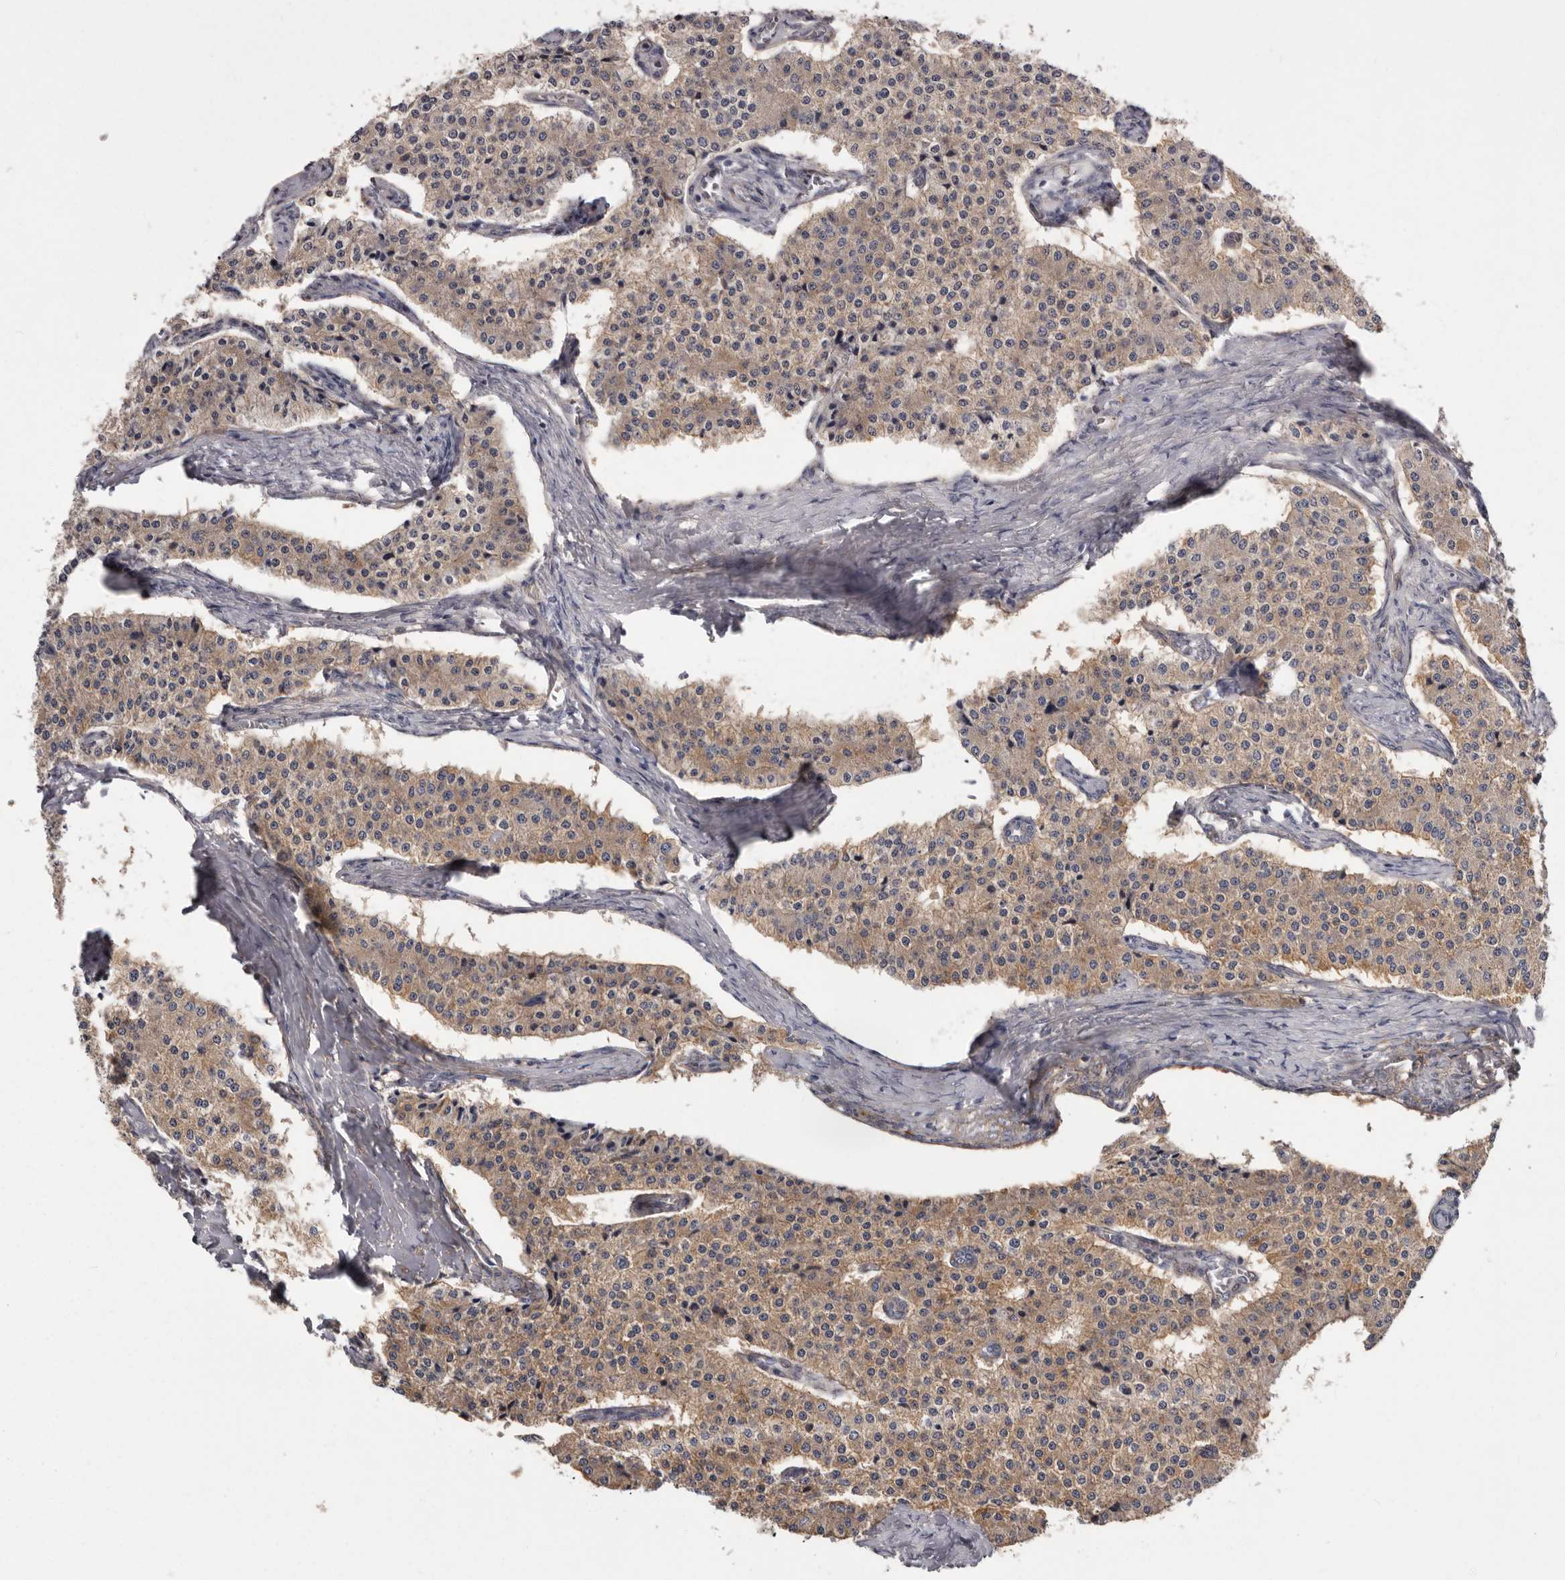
{"staining": {"intensity": "moderate", "quantity": ">75%", "location": "cytoplasmic/membranous"}, "tissue": "carcinoid", "cell_type": "Tumor cells", "image_type": "cancer", "snomed": [{"axis": "morphology", "description": "Carcinoid, malignant, NOS"}, {"axis": "topography", "description": "Colon"}], "caption": "Human carcinoid (malignant) stained with a brown dye shows moderate cytoplasmic/membranous positive positivity in about >75% of tumor cells.", "gene": "ENAH", "patient": {"sex": "female", "age": 52}}